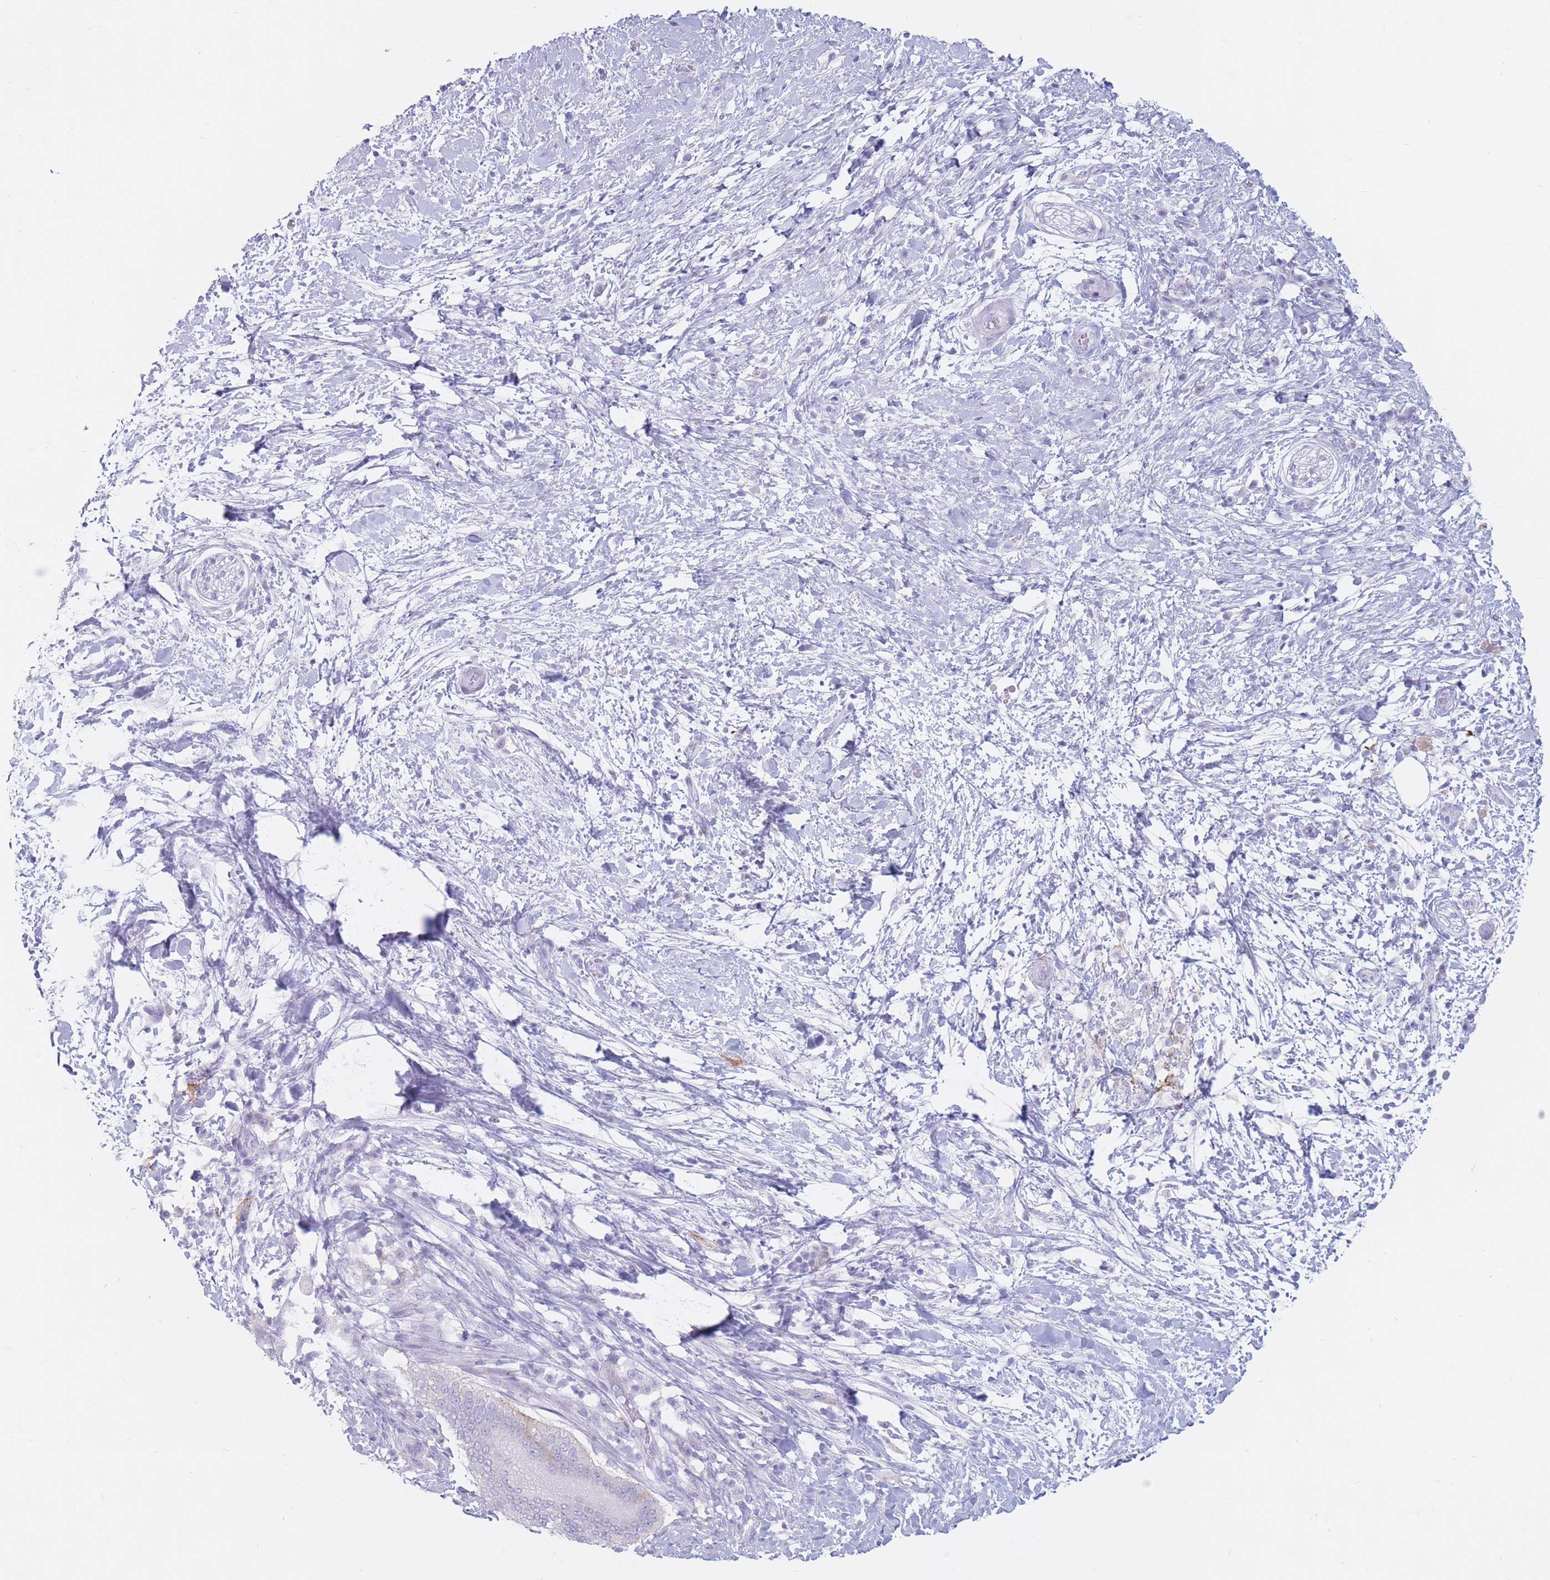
{"staining": {"intensity": "negative", "quantity": "none", "location": "none"}, "tissue": "pancreatic cancer", "cell_type": "Tumor cells", "image_type": "cancer", "snomed": [{"axis": "morphology", "description": "Adenocarcinoma, NOS"}, {"axis": "topography", "description": "Pancreas"}], "caption": "A micrograph of pancreatic cancer (adenocarcinoma) stained for a protein displays no brown staining in tumor cells. (DAB immunohistochemistry visualized using brightfield microscopy, high magnification).", "gene": "ST3GAL5", "patient": {"sex": "male", "age": 68}}